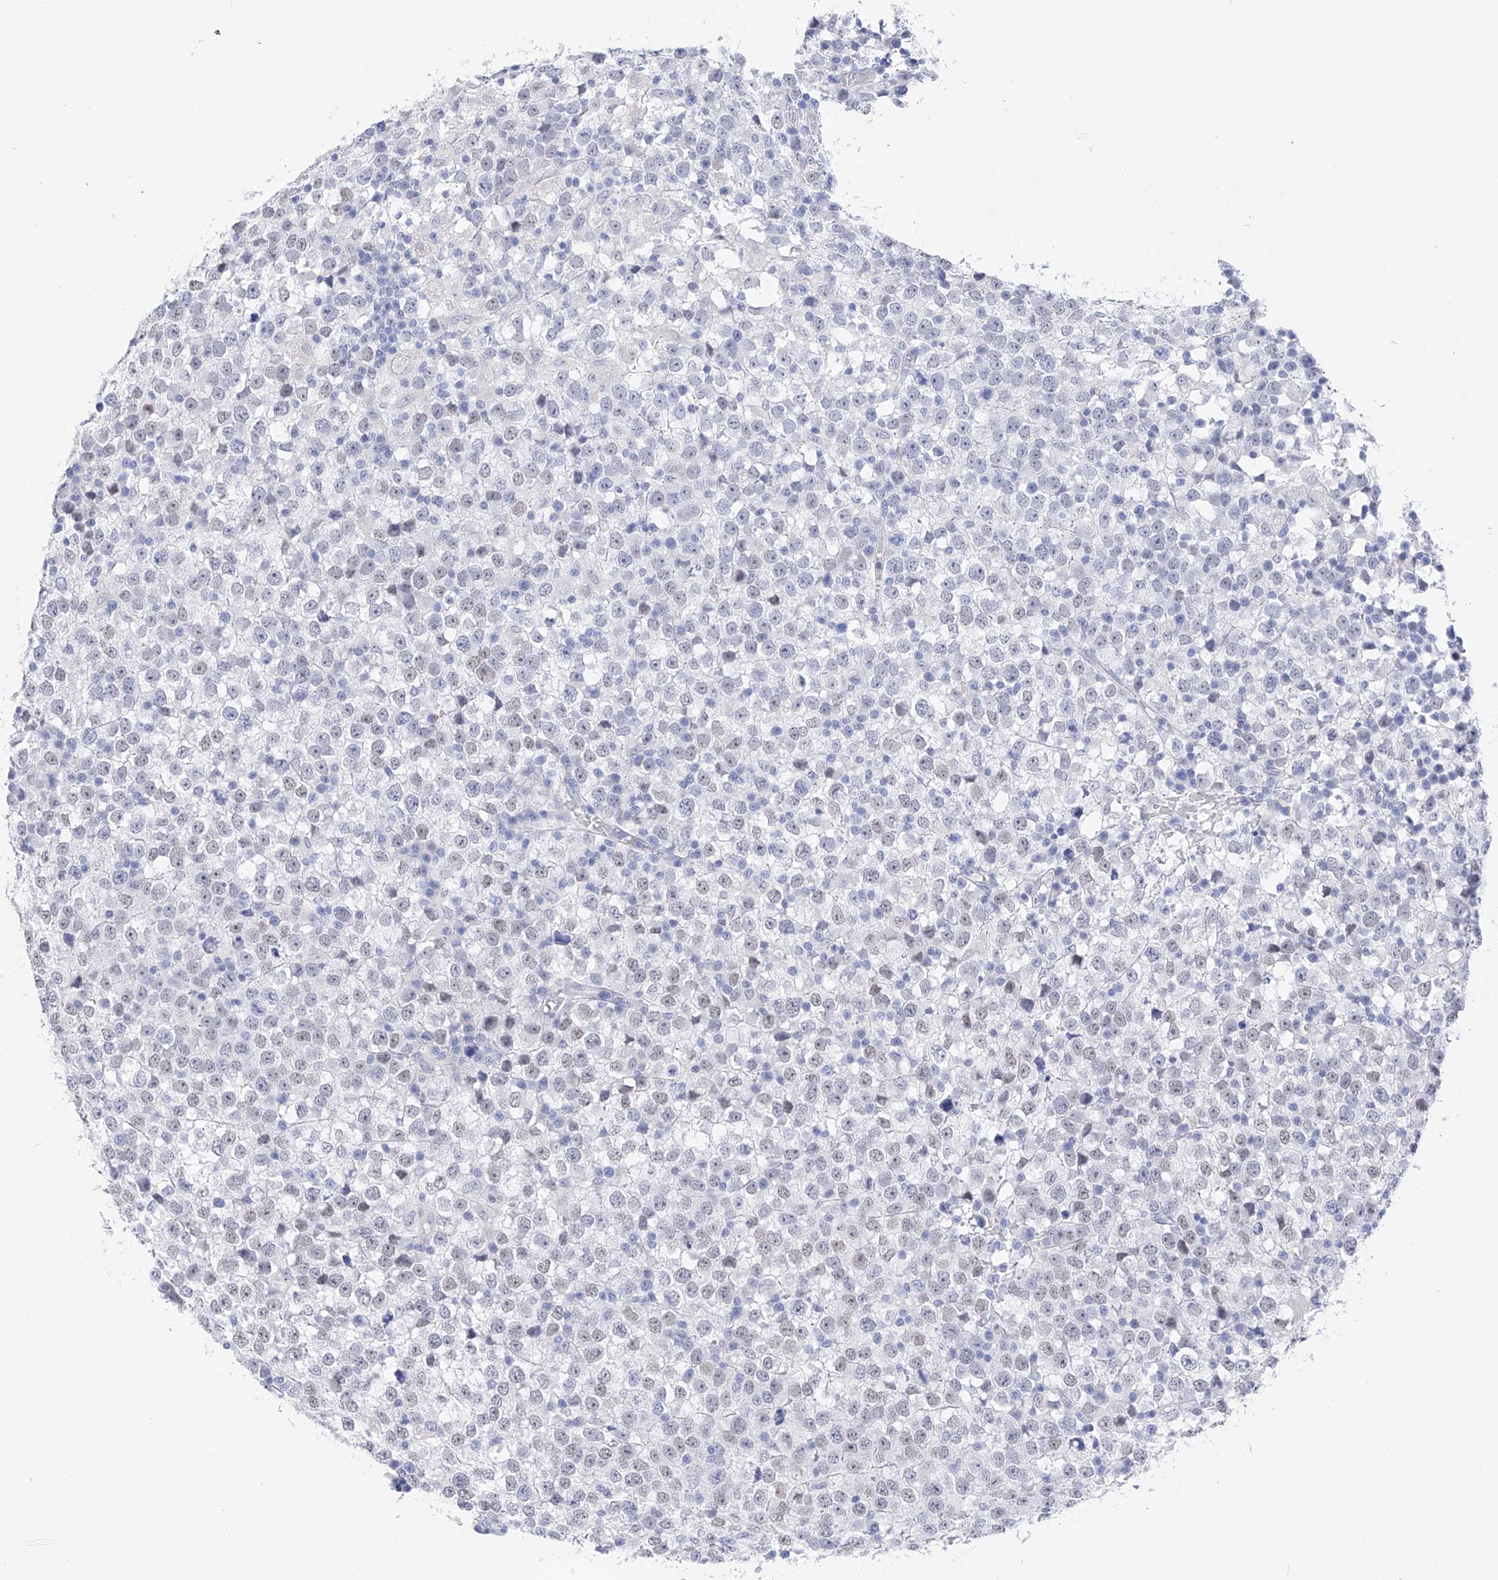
{"staining": {"intensity": "weak", "quantity": "<25%", "location": "nuclear"}, "tissue": "testis cancer", "cell_type": "Tumor cells", "image_type": "cancer", "snomed": [{"axis": "morphology", "description": "Seminoma, NOS"}, {"axis": "topography", "description": "Testis"}], "caption": "Immunohistochemistry image of human seminoma (testis) stained for a protein (brown), which exhibits no expression in tumor cells.", "gene": "FLG", "patient": {"sex": "male", "age": 65}}